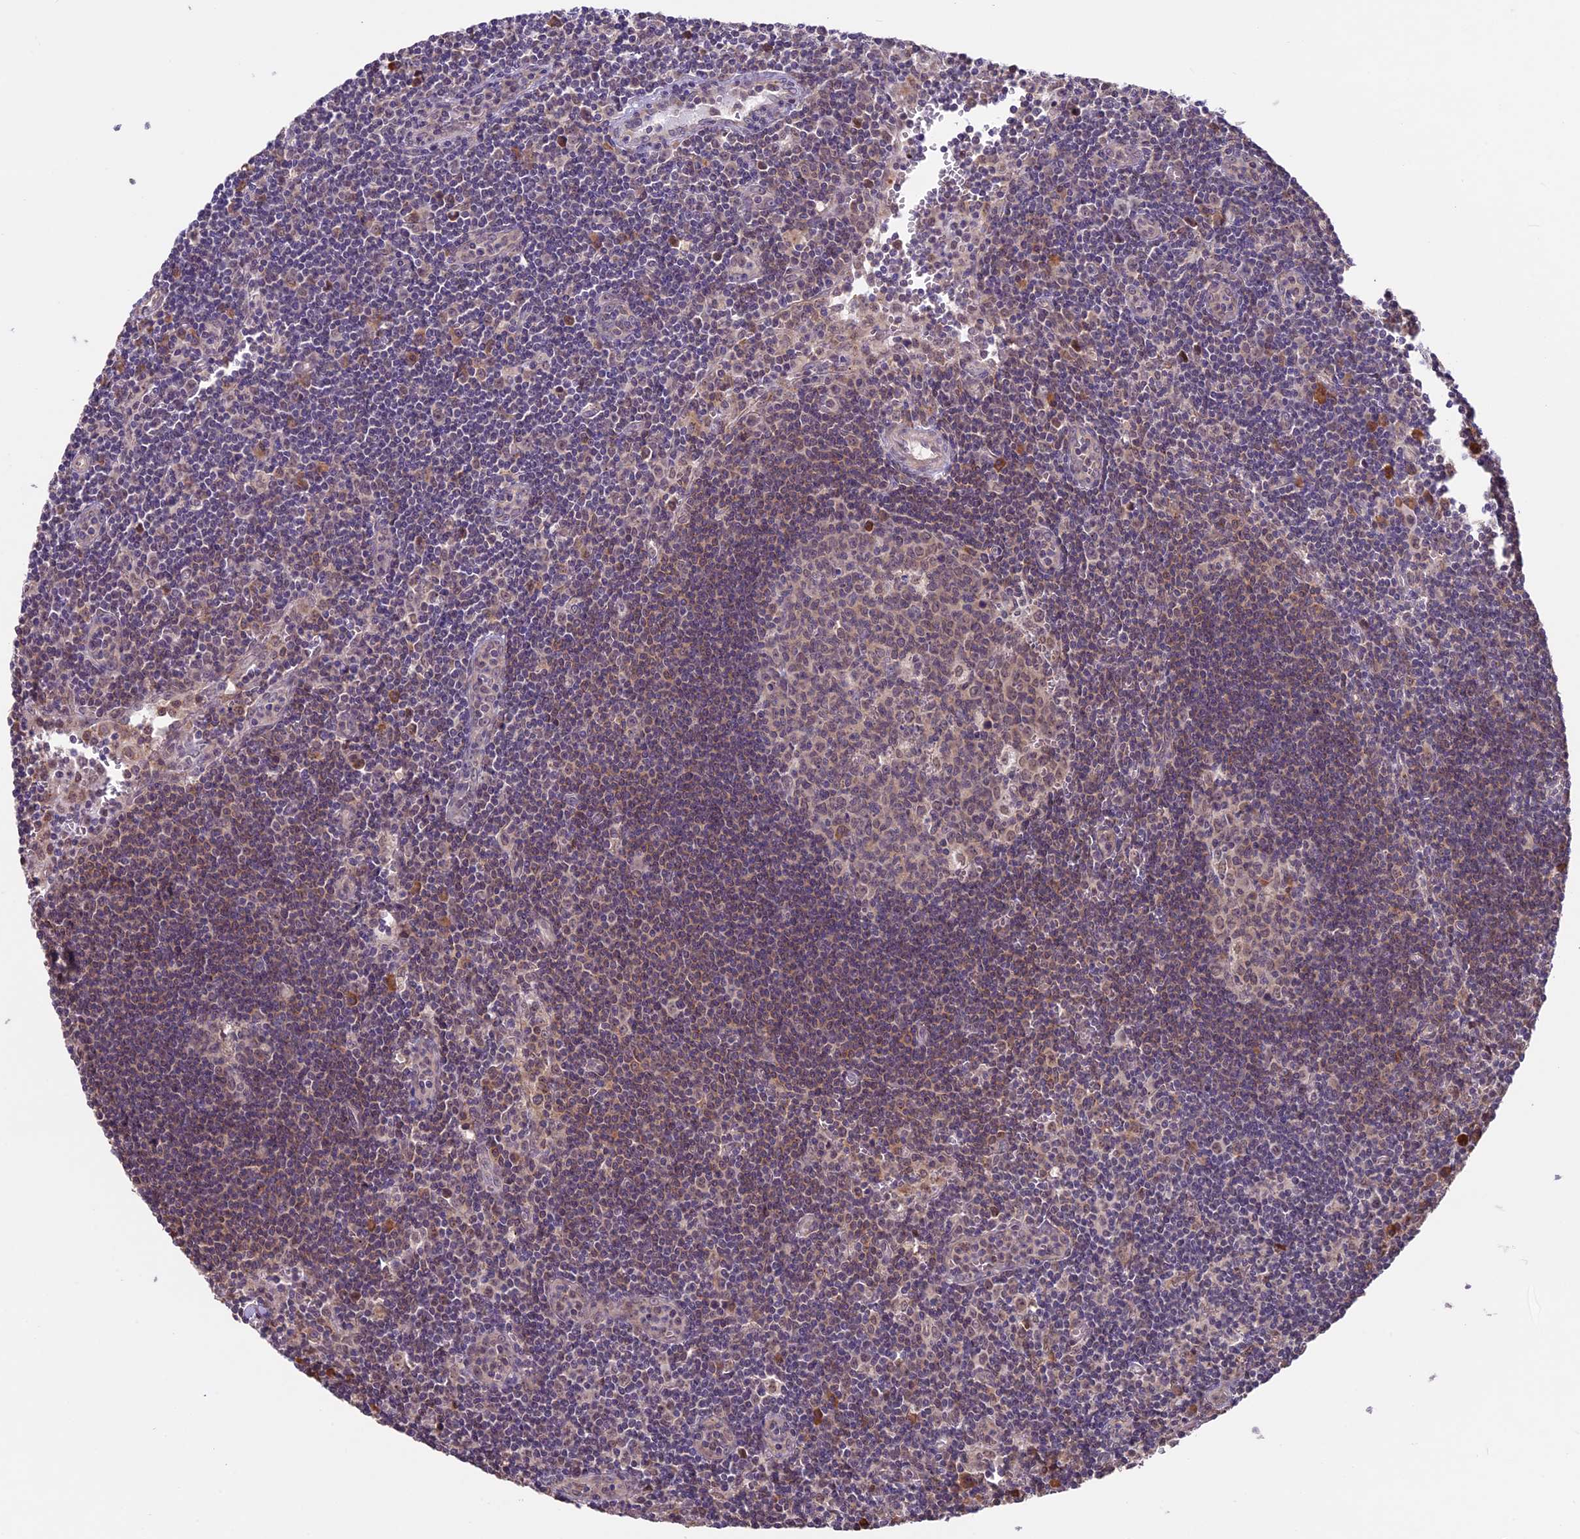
{"staining": {"intensity": "moderate", "quantity": "<25%", "location": "cytoplasmic/membranous"}, "tissue": "lymph node", "cell_type": "Germinal center cells", "image_type": "normal", "snomed": [{"axis": "morphology", "description": "Normal tissue, NOS"}, {"axis": "topography", "description": "Lymph node"}], "caption": "Human lymph node stained for a protein (brown) exhibits moderate cytoplasmic/membranous positive staining in approximately <25% of germinal center cells.", "gene": "BCAS4", "patient": {"sex": "female", "age": 32}}